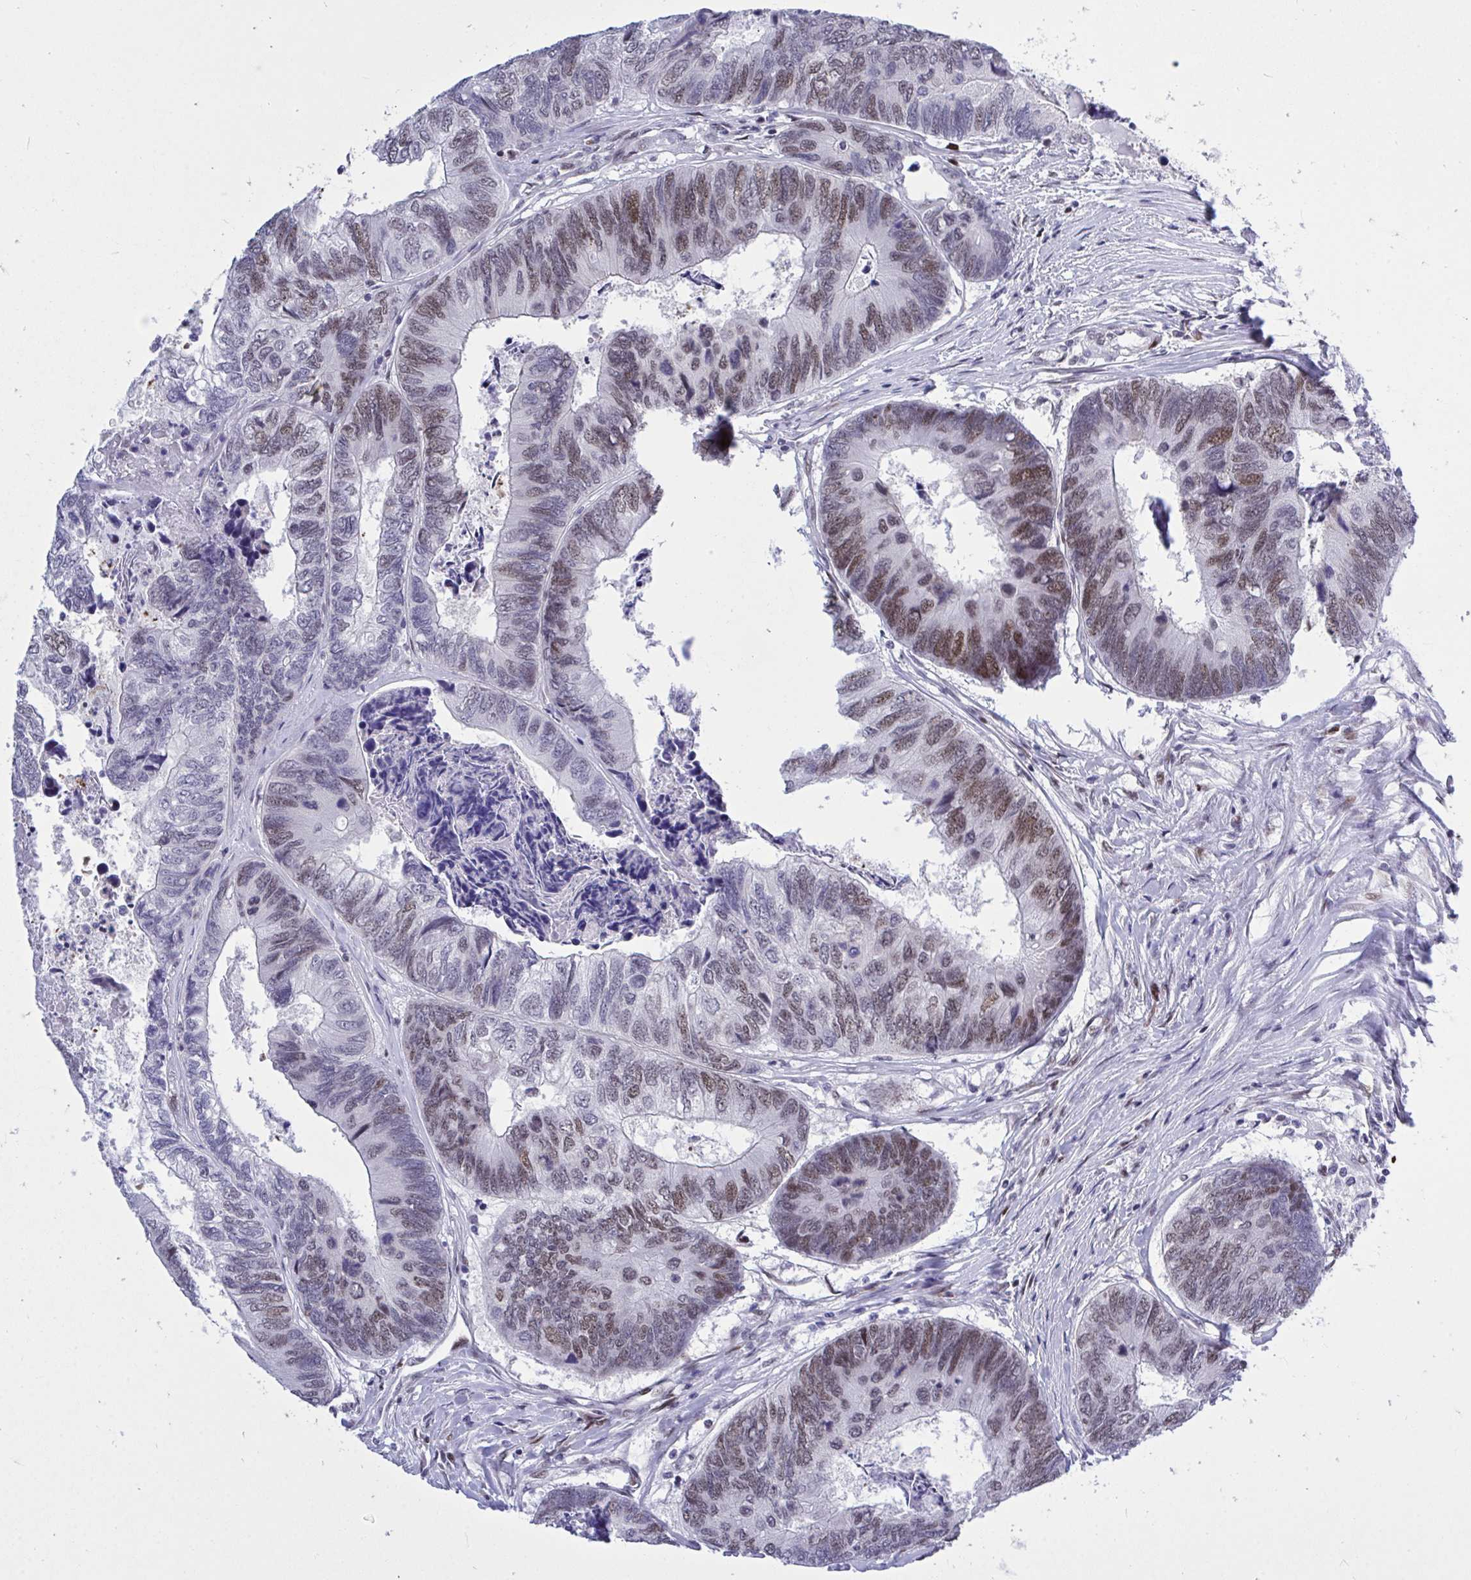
{"staining": {"intensity": "moderate", "quantity": "25%-75%", "location": "nuclear"}, "tissue": "colorectal cancer", "cell_type": "Tumor cells", "image_type": "cancer", "snomed": [{"axis": "morphology", "description": "Adenocarcinoma, NOS"}, {"axis": "topography", "description": "Colon"}], "caption": "Moderate nuclear expression is present in about 25%-75% of tumor cells in colorectal cancer (adenocarcinoma). (IHC, brightfield microscopy, high magnification).", "gene": "C1QL2", "patient": {"sex": "female", "age": 67}}